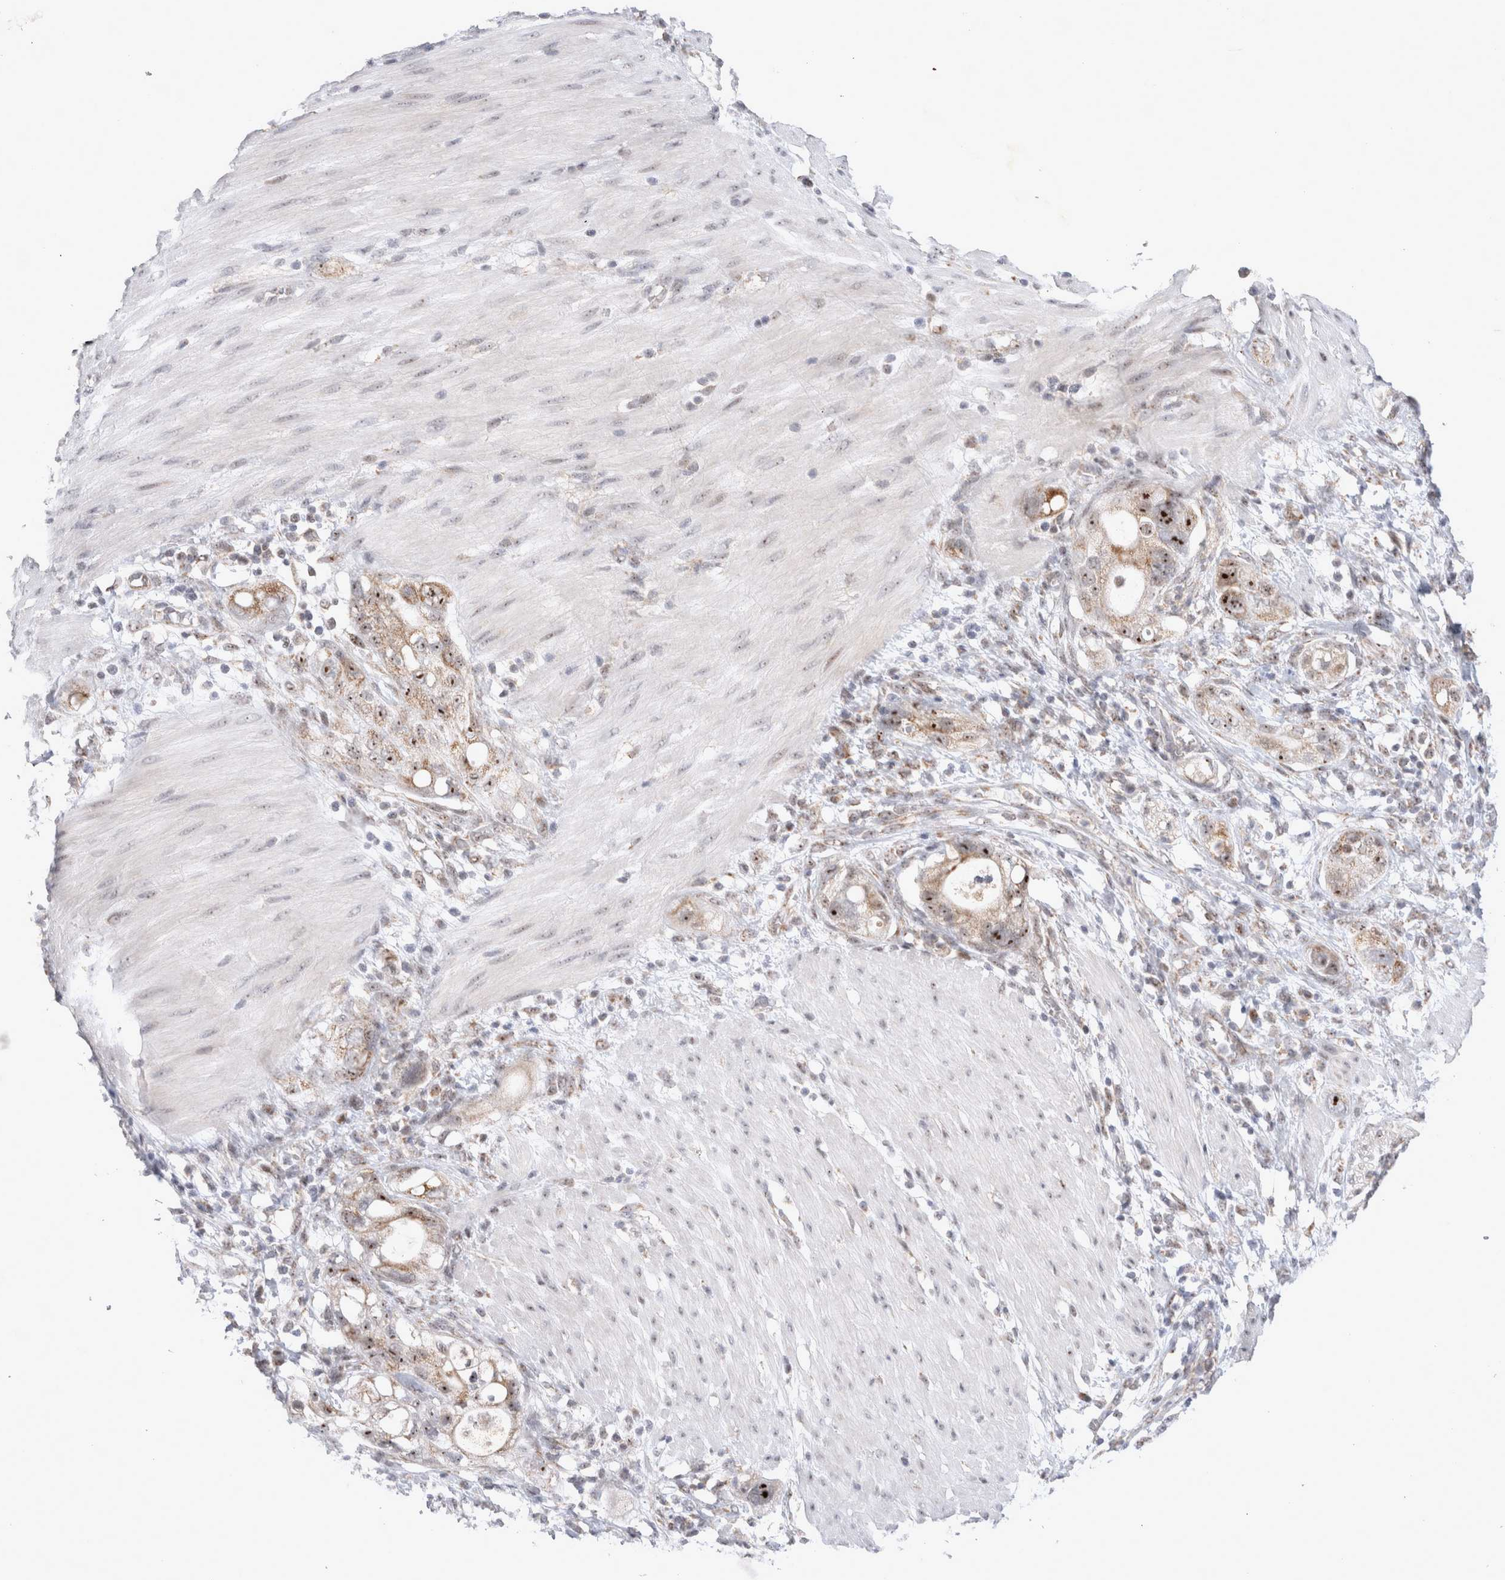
{"staining": {"intensity": "strong", "quantity": ">75%", "location": "nuclear"}, "tissue": "stomach cancer", "cell_type": "Tumor cells", "image_type": "cancer", "snomed": [{"axis": "morphology", "description": "Adenocarcinoma, NOS"}, {"axis": "topography", "description": "Stomach"}, {"axis": "topography", "description": "Stomach, lower"}], "caption": "Immunohistochemistry (IHC) histopathology image of neoplastic tissue: human adenocarcinoma (stomach) stained using immunohistochemistry (IHC) reveals high levels of strong protein expression localized specifically in the nuclear of tumor cells, appearing as a nuclear brown color.", "gene": "MRPL37", "patient": {"sex": "female", "age": 48}}